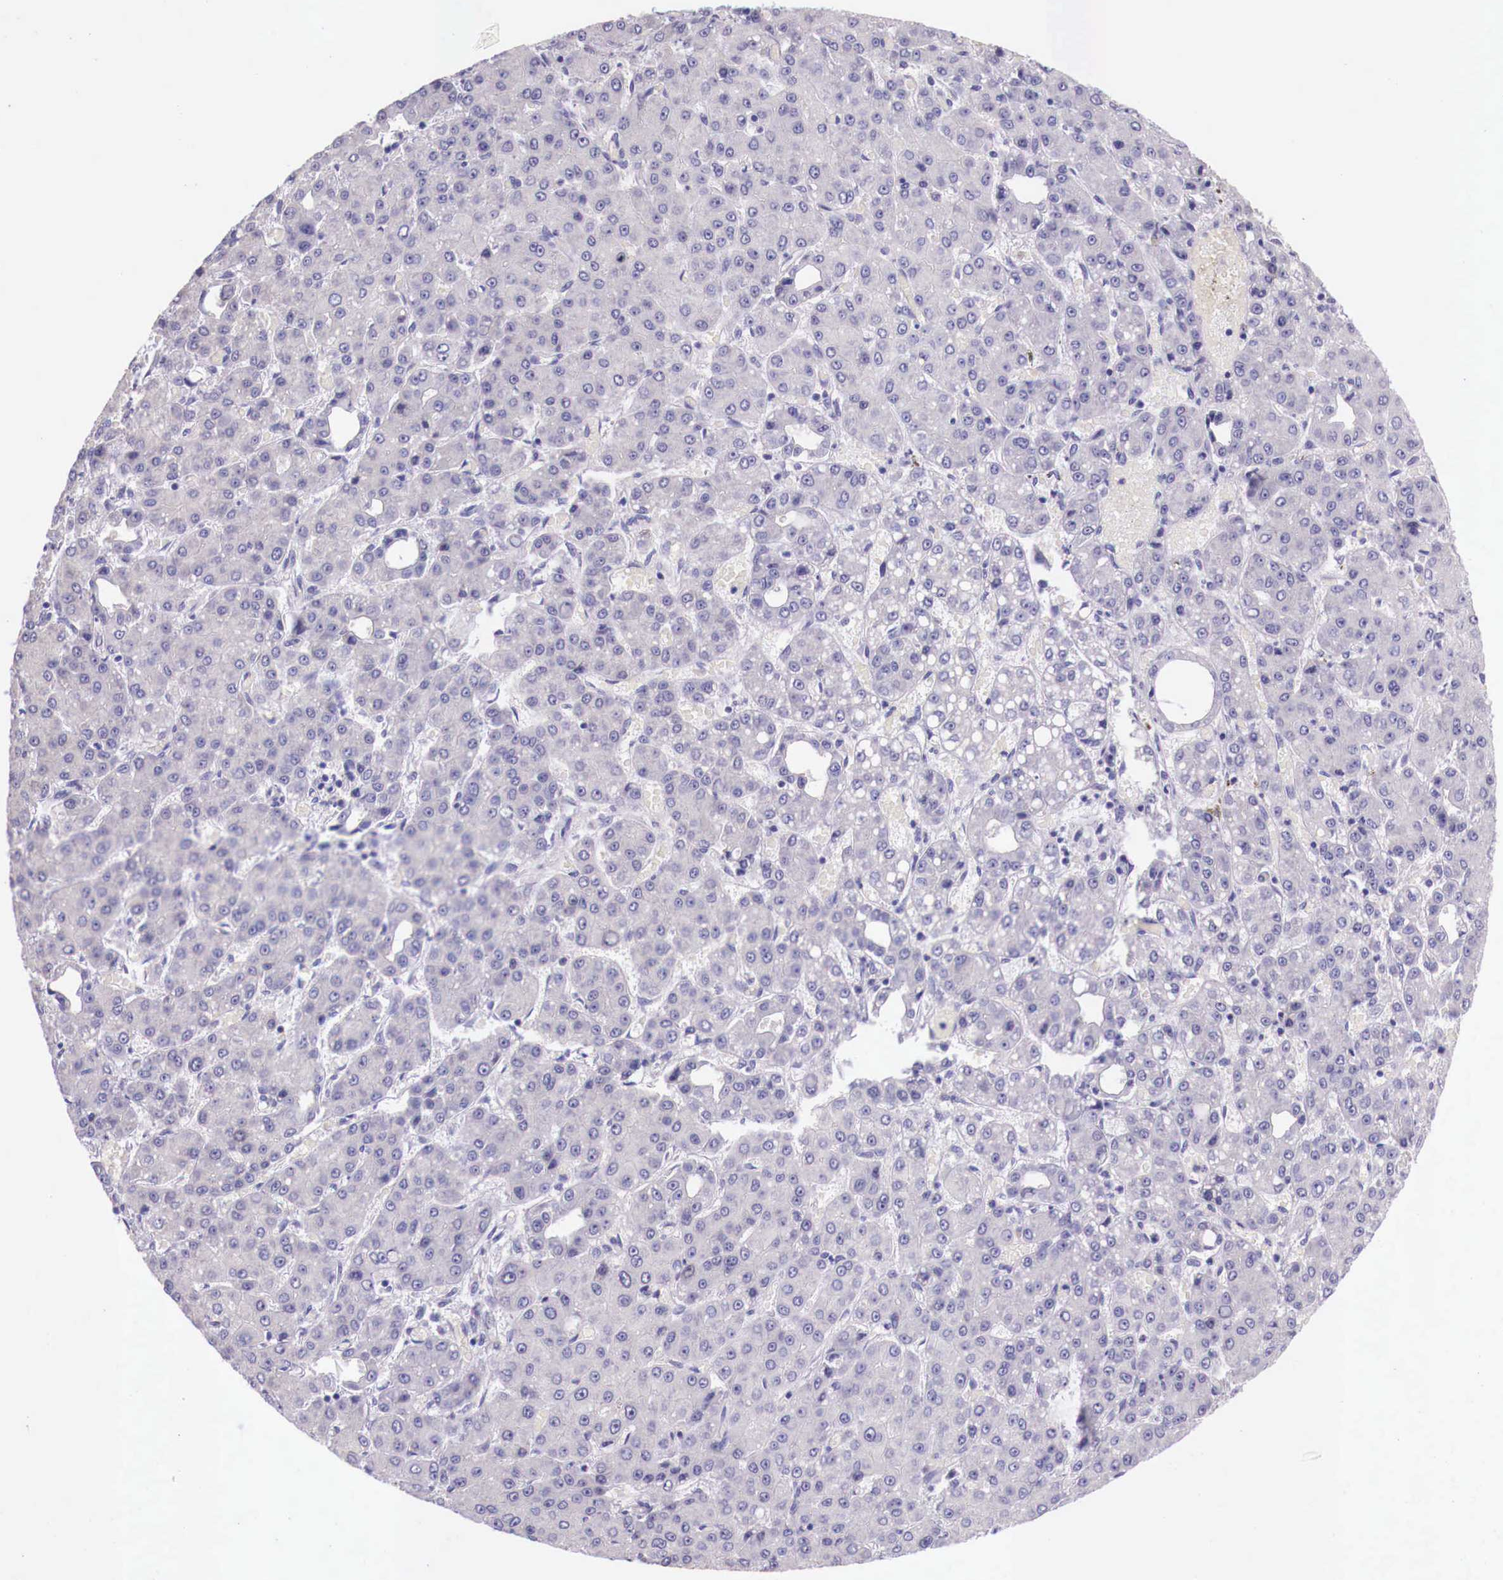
{"staining": {"intensity": "negative", "quantity": "none", "location": "none"}, "tissue": "liver cancer", "cell_type": "Tumor cells", "image_type": "cancer", "snomed": [{"axis": "morphology", "description": "Carcinoma, Hepatocellular, NOS"}, {"axis": "topography", "description": "Liver"}], "caption": "DAB (3,3'-diaminobenzidine) immunohistochemical staining of liver hepatocellular carcinoma exhibits no significant staining in tumor cells. Brightfield microscopy of IHC stained with DAB (brown) and hematoxylin (blue), captured at high magnification.", "gene": "GRIPAP1", "patient": {"sex": "male", "age": 69}}